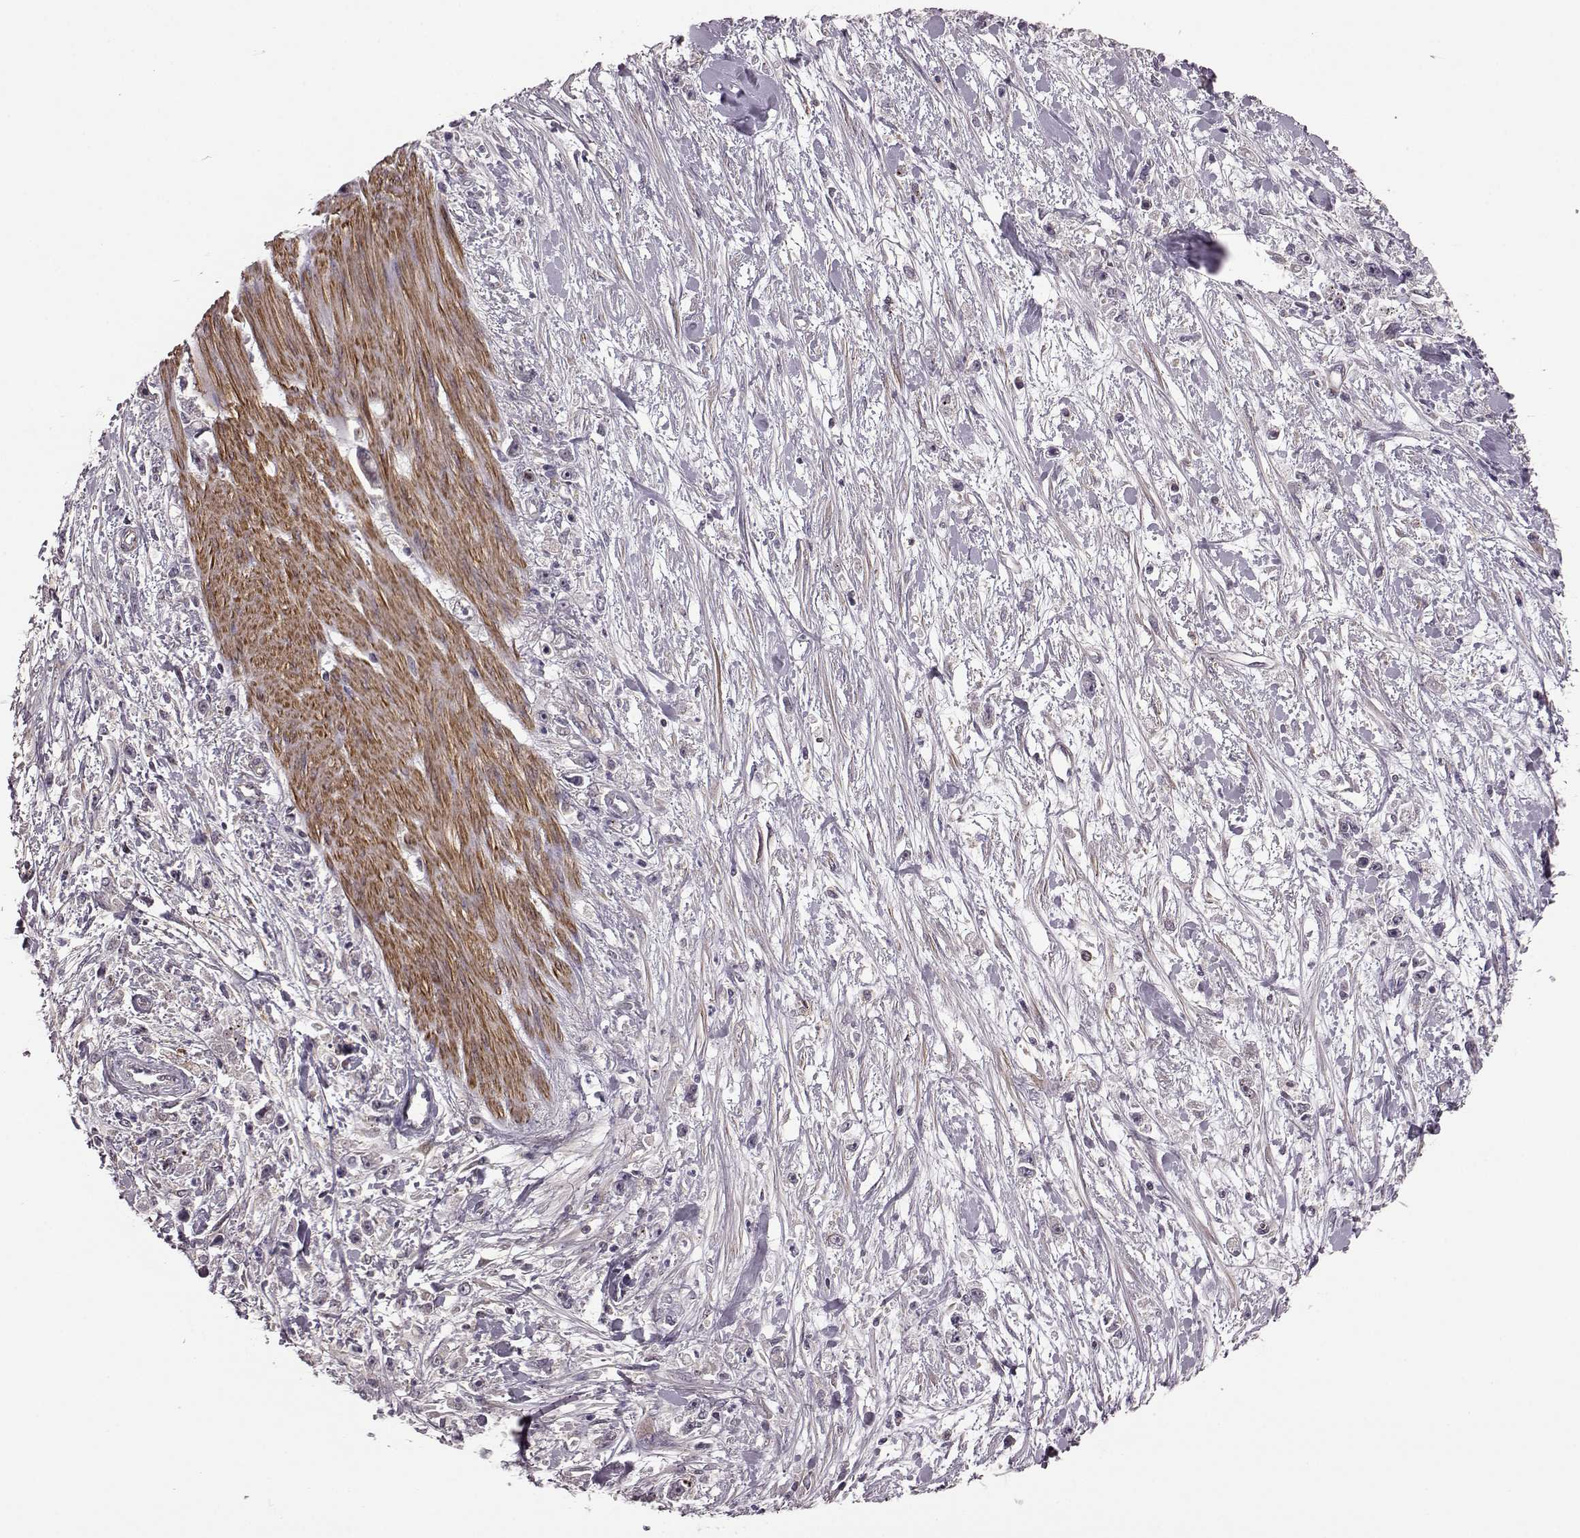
{"staining": {"intensity": "negative", "quantity": "none", "location": "none"}, "tissue": "stomach cancer", "cell_type": "Tumor cells", "image_type": "cancer", "snomed": [{"axis": "morphology", "description": "Adenocarcinoma, NOS"}, {"axis": "topography", "description": "Stomach"}], "caption": "Immunohistochemistry (IHC) micrograph of adenocarcinoma (stomach) stained for a protein (brown), which exhibits no positivity in tumor cells. (DAB immunohistochemistry (IHC) visualized using brightfield microscopy, high magnification).", "gene": "FNIP2", "patient": {"sex": "female", "age": 59}}